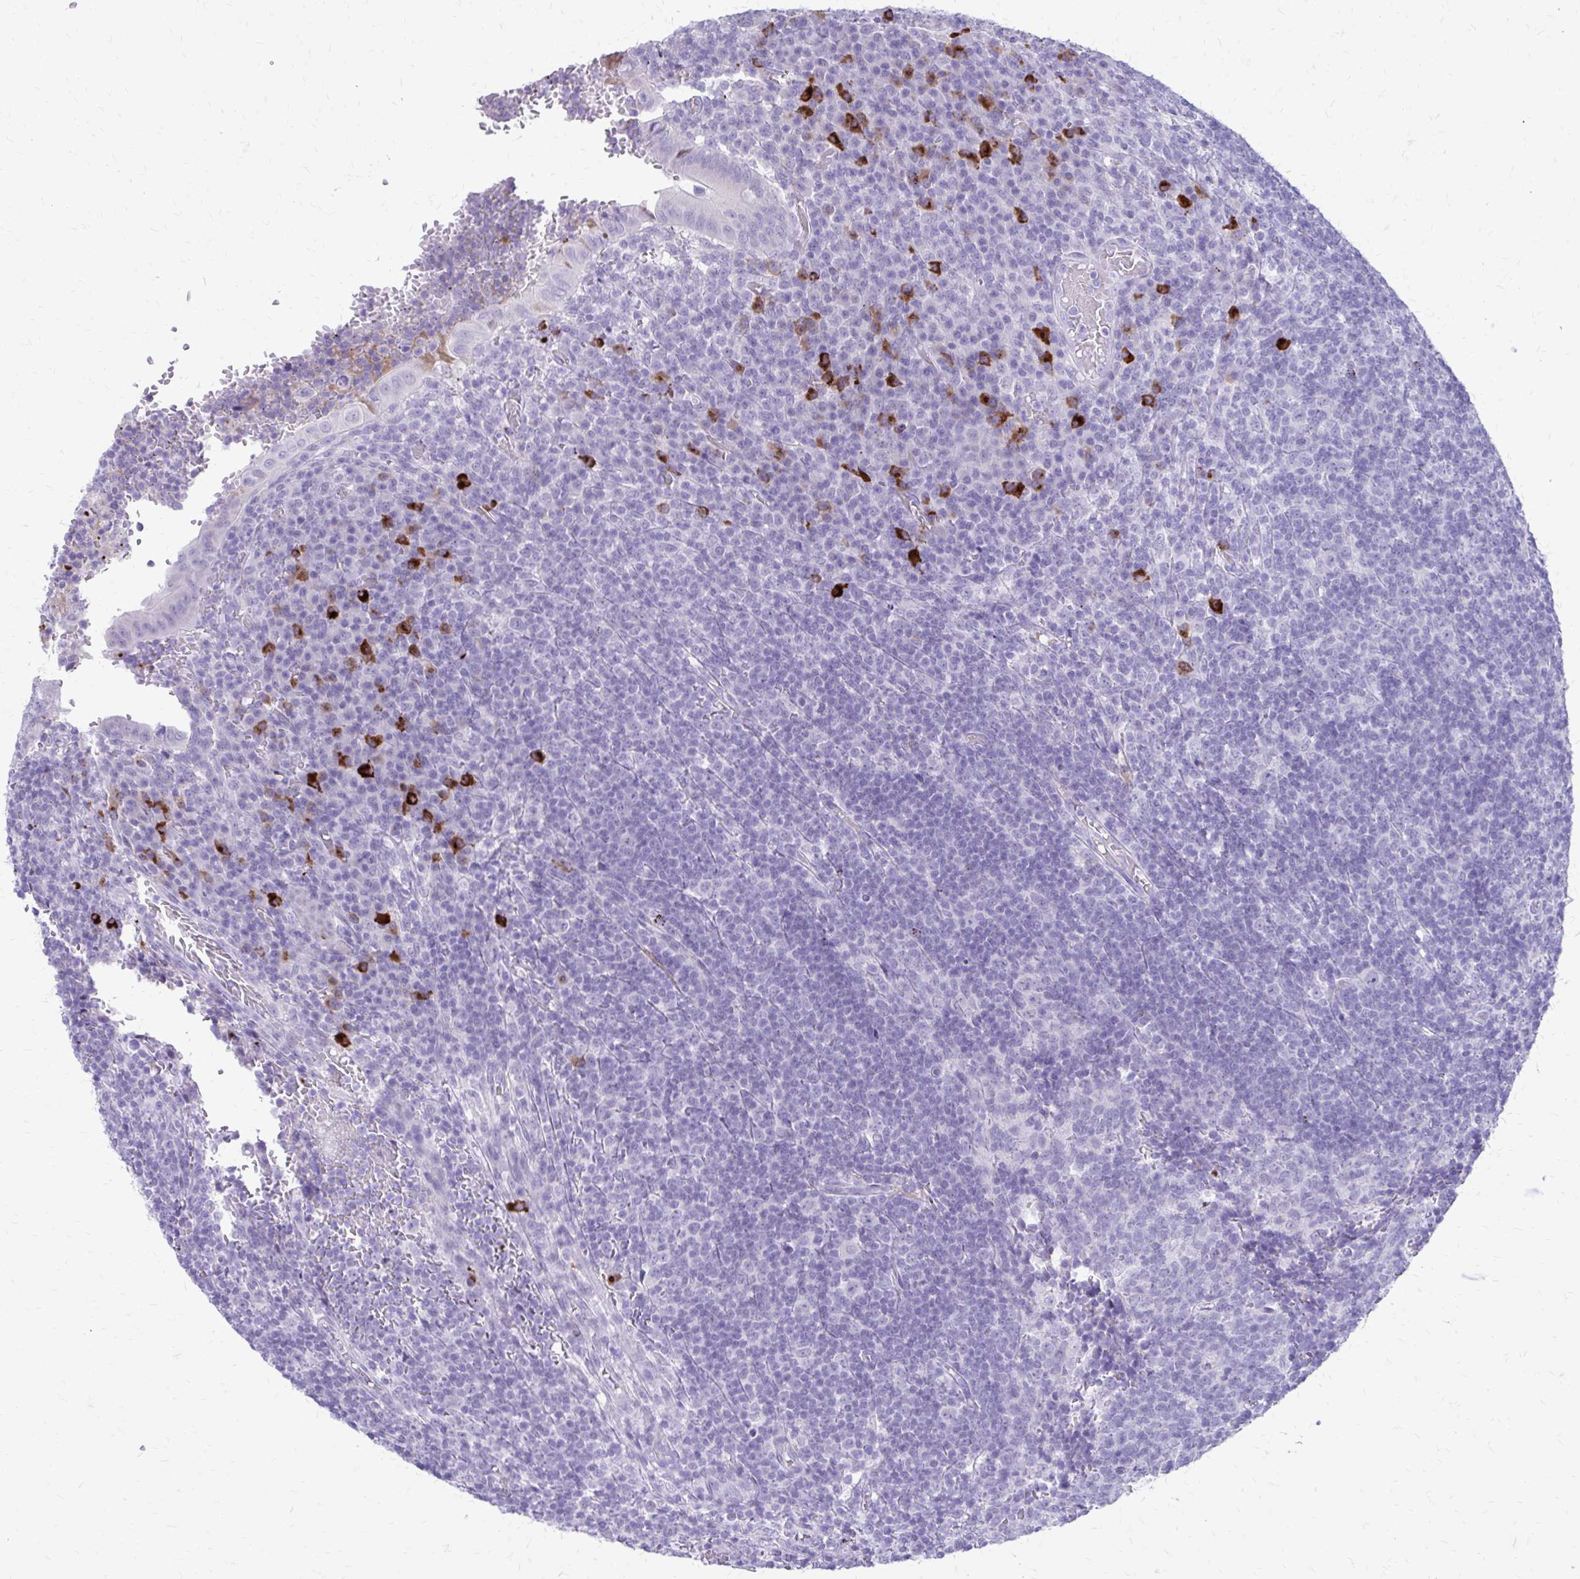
{"staining": {"intensity": "negative", "quantity": "none", "location": "none"}, "tissue": "appendix", "cell_type": "Glandular cells", "image_type": "normal", "snomed": [{"axis": "morphology", "description": "Normal tissue, NOS"}, {"axis": "topography", "description": "Appendix"}], "caption": "Unremarkable appendix was stained to show a protein in brown. There is no significant positivity in glandular cells. (DAB IHC visualized using brightfield microscopy, high magnification).", "gene": "SATL1", "patient": {"sex": "male", "age": 18}}